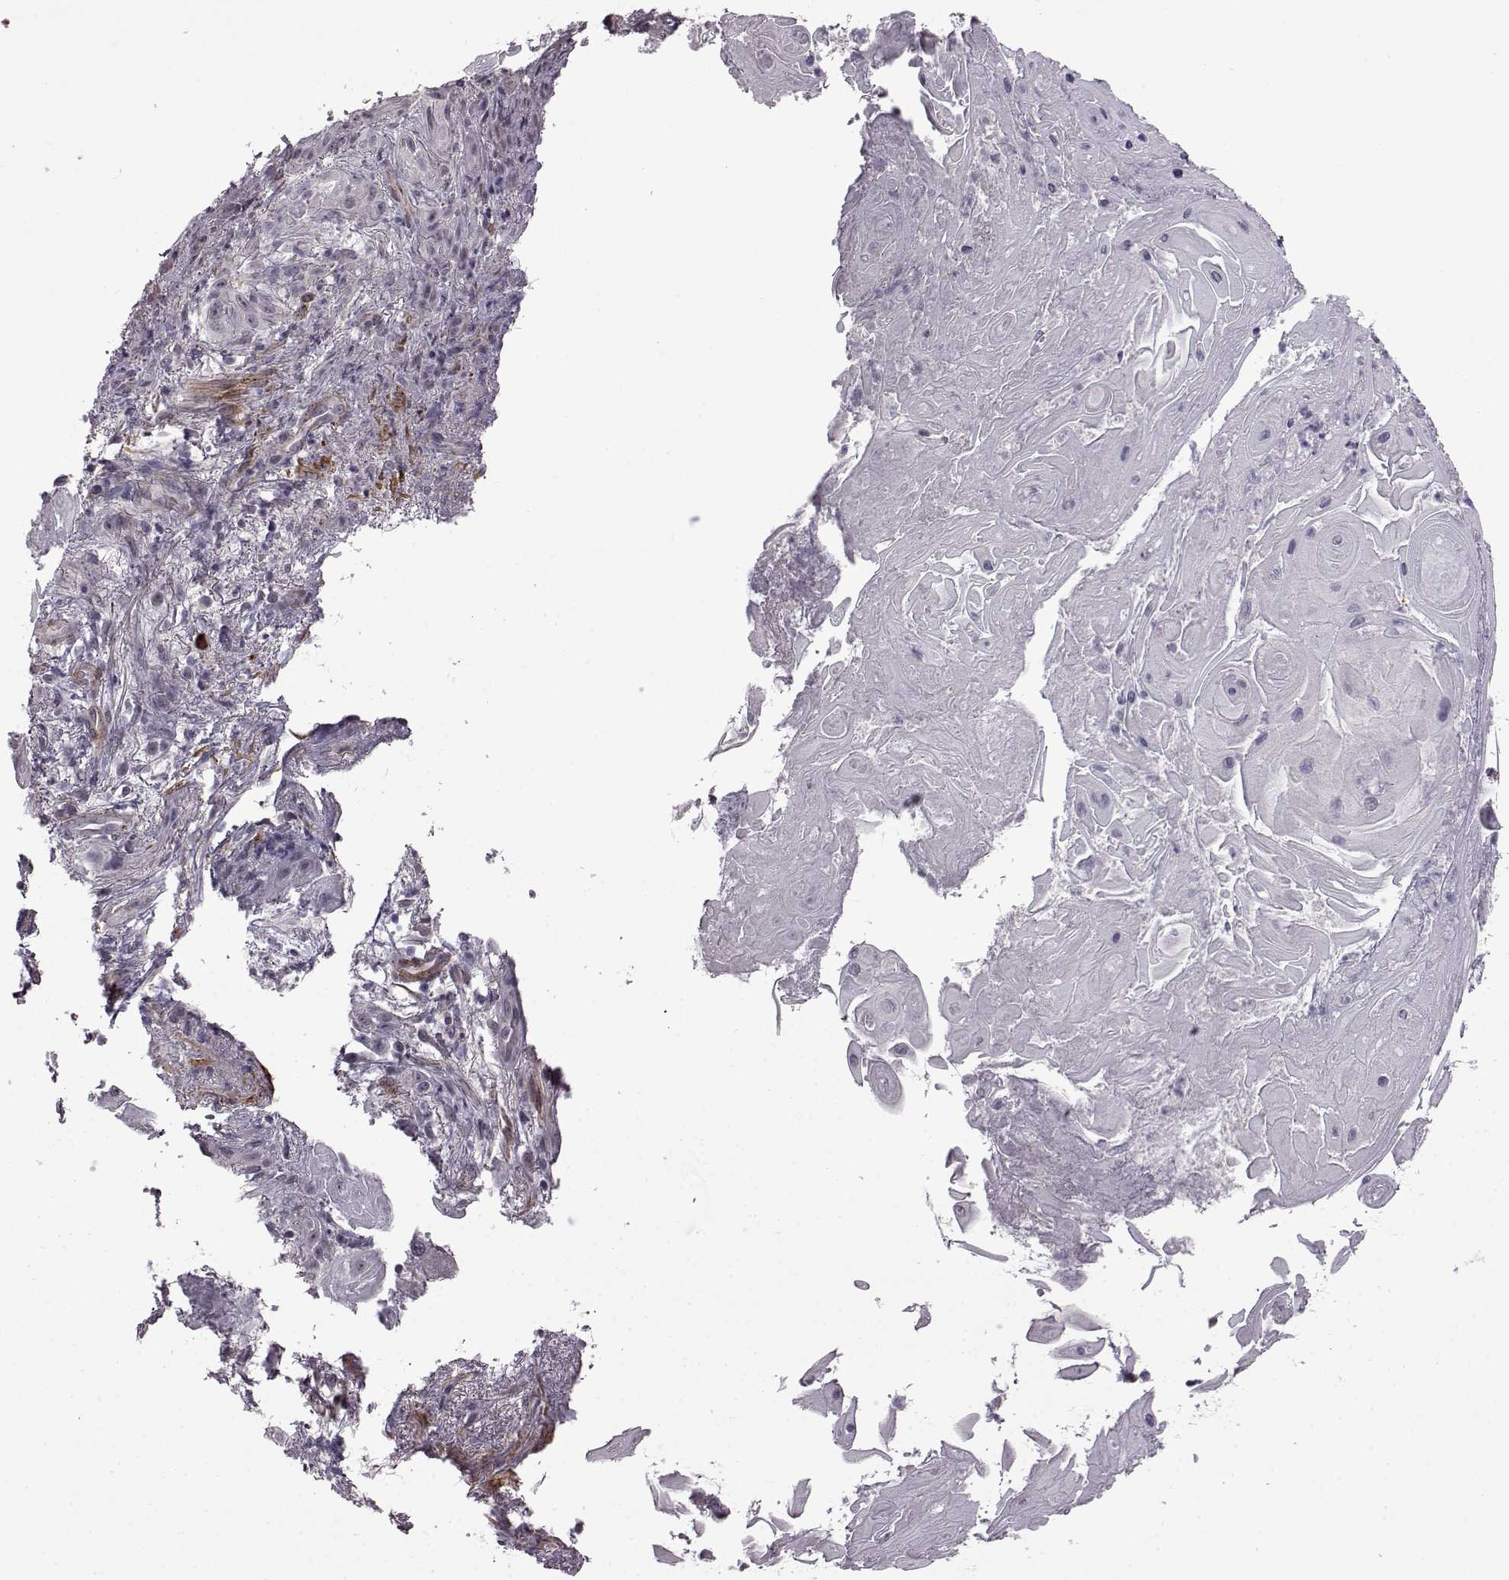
{"staining": {"intensity": "negative", "quantity": "none", "location": "none"}, "tissue": "skin cancer", "cell_type": "Tumor cells", "image_type": "cancer", "snomed": [{"axis": "morphology", "description": "Squamous cell carcinoma, NOS"}, {"axis": "topography", "description": "Skin"}], "caption": "Human squamous cell carcinoma (skin) stained for a protein using IHC reveals no staining in tumor cells.", "gene": "SYNPO2", "patient": {"sex": "male", "age": 62}}